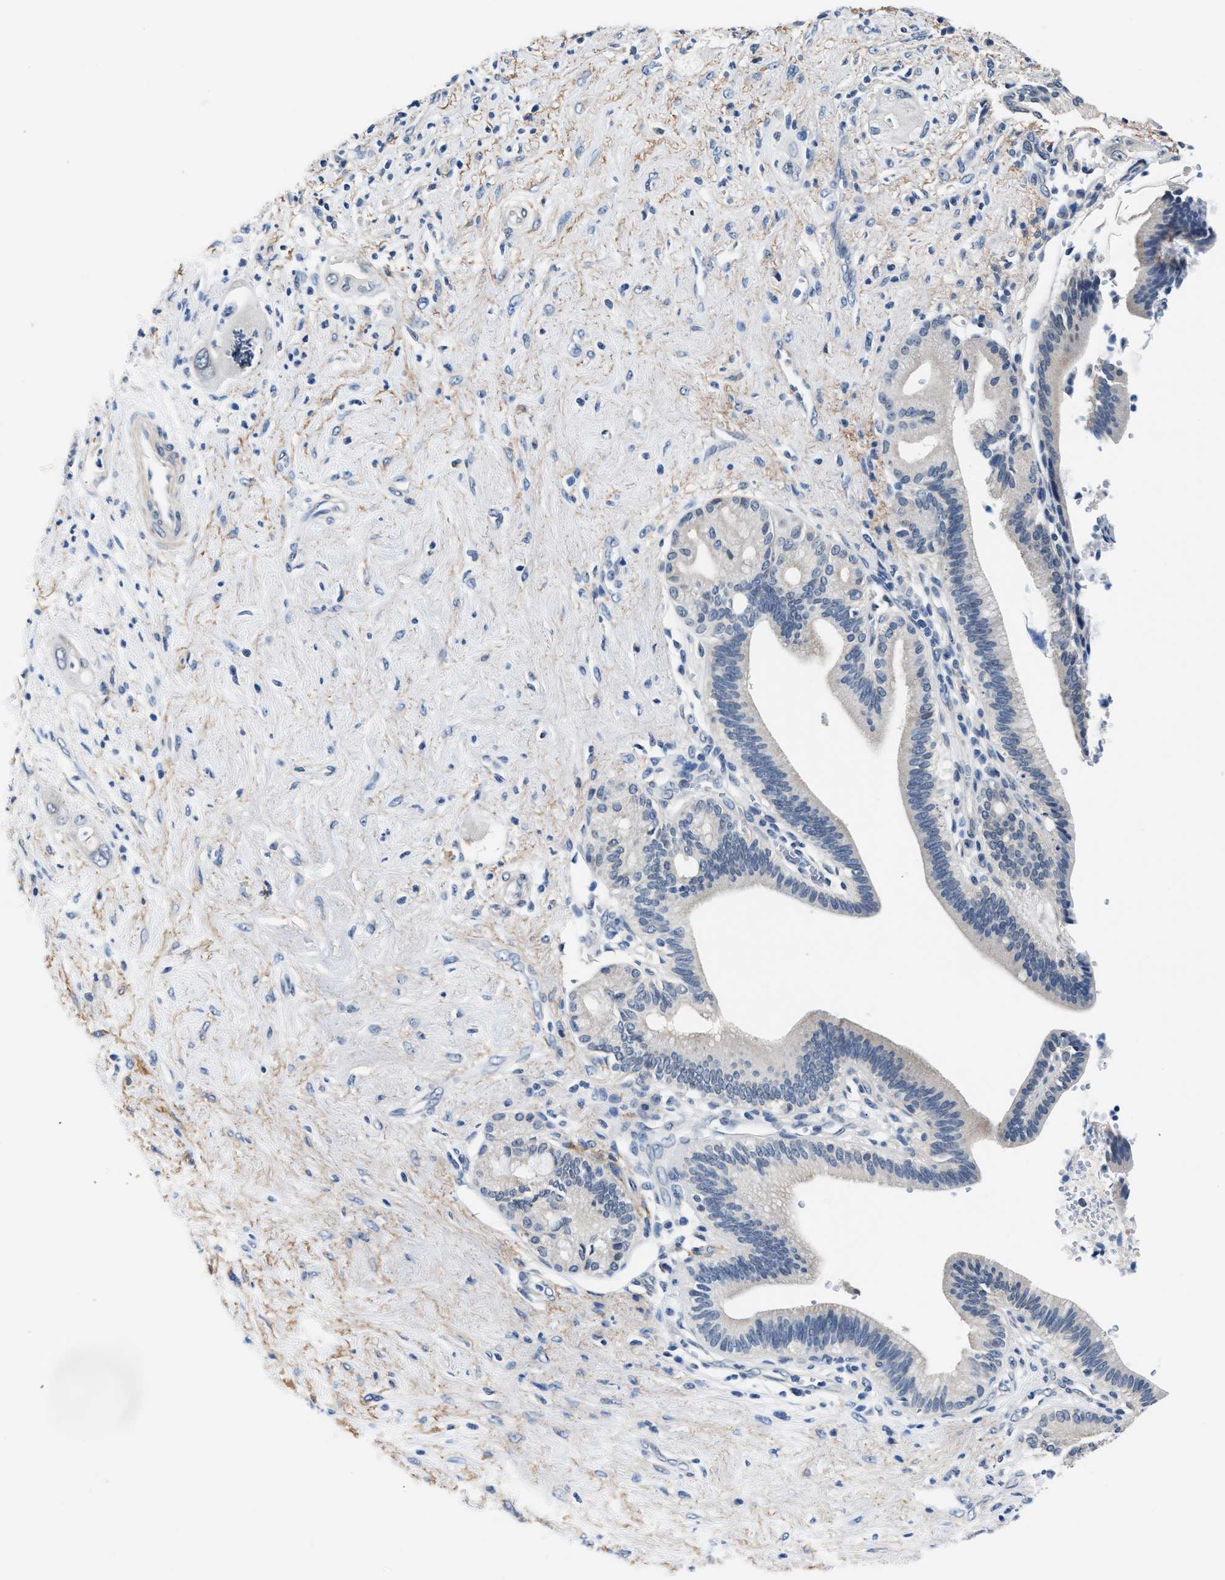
{"staining": {"intensity": "negative", "quantity": "none", "location": "none"}, "tissue": "pancreatic cancer", "cell_type": "Tumor cells", "image_type": "cancer", "snomed": [{"axis": "morphology", "description": "Adenocarcinoma, NOS"}, {"axis": "topography", "description": "Pancreas"}], "caption": "DAB (3,3'-diaminobenzidine) immunohistochemical staining of human pancreatic cancer (adenocarcinoma) exhibits no significant staining in tumor cells. (DAB IHC with hematoxylin counter stain).", "gene": "MYH3", "patient": {"sex": "male", "age": 59}}